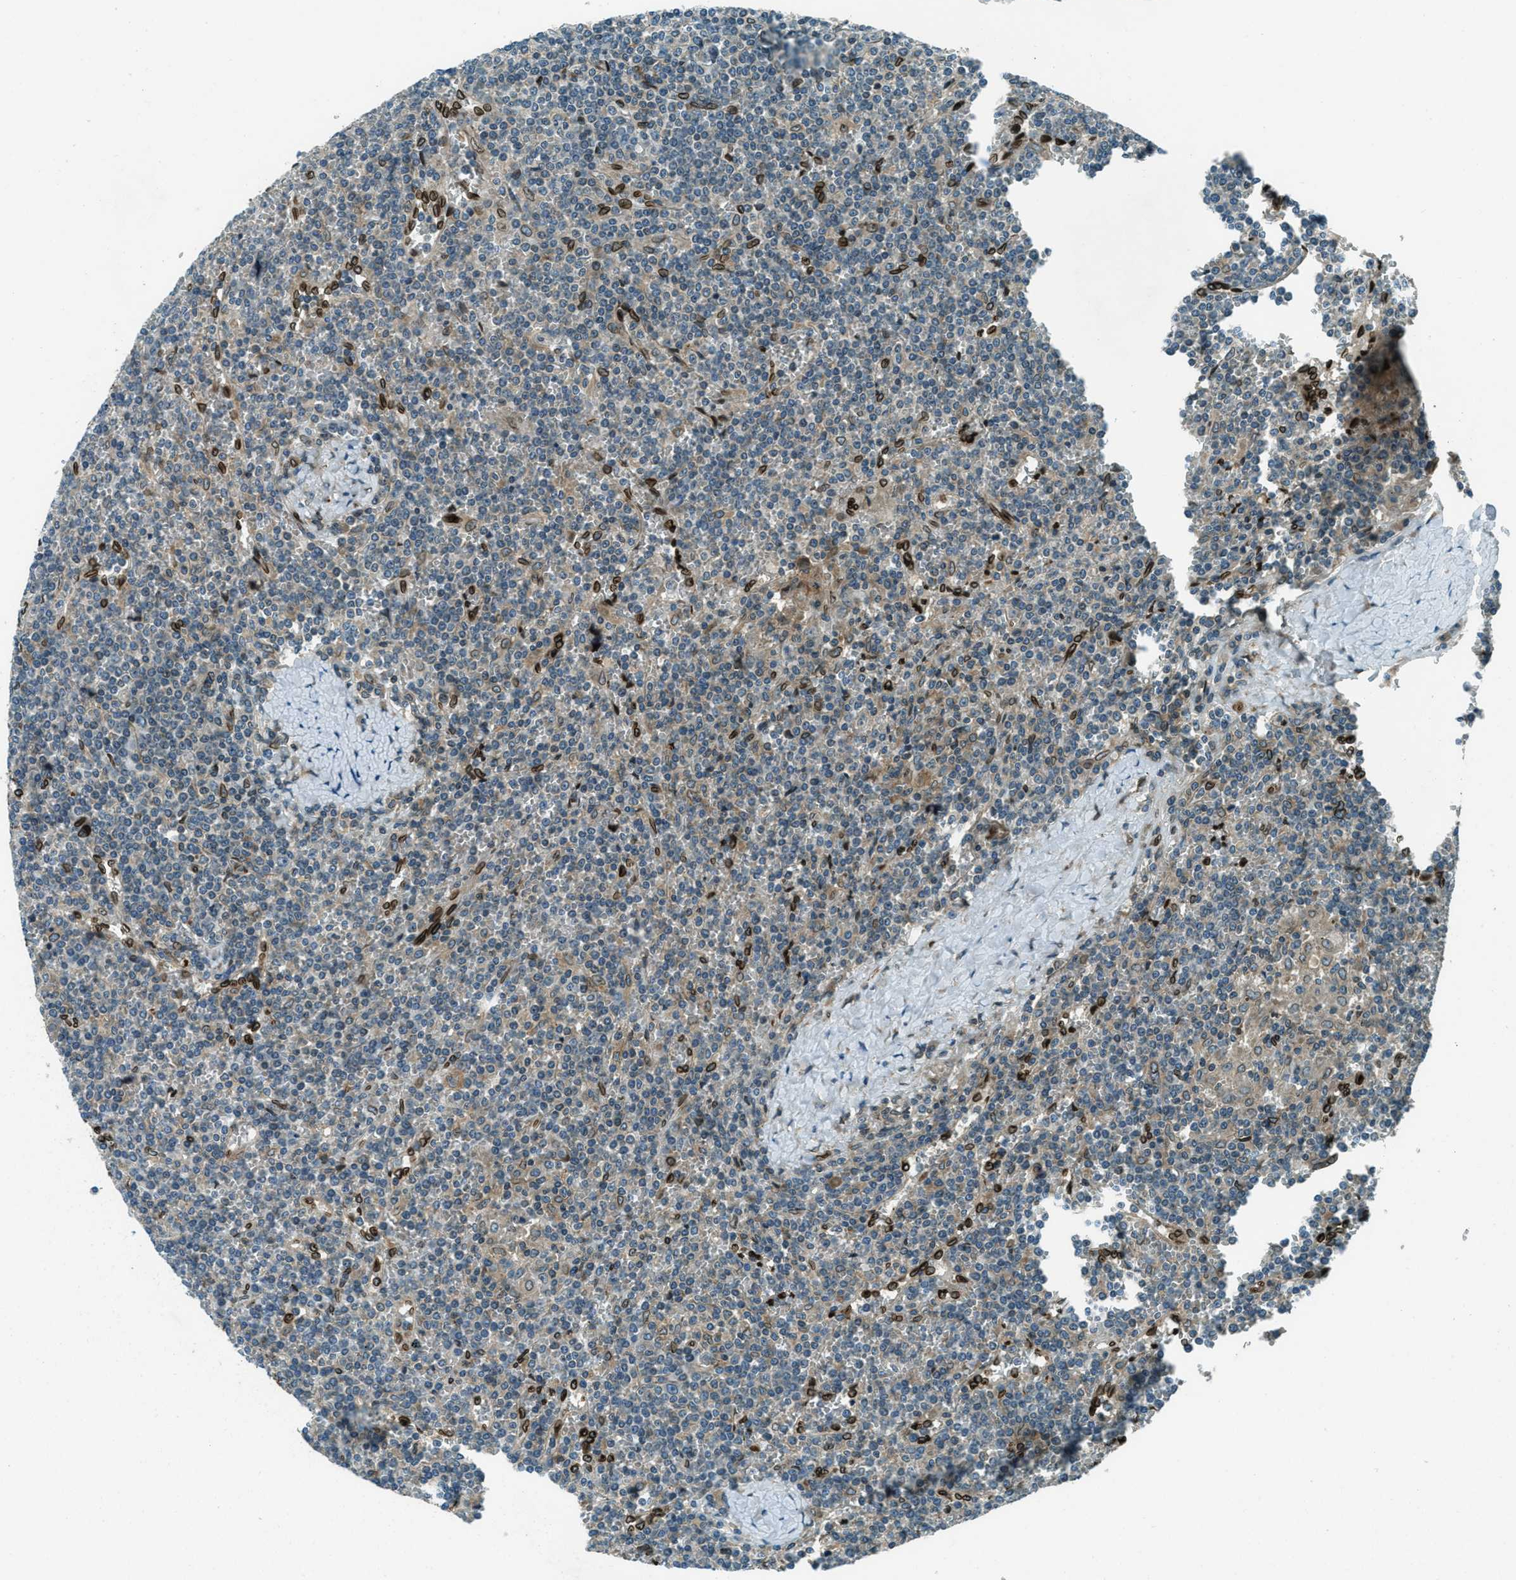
{"staining": {"intensity": "strong", "quantity": "<25%", "location": "cytoplasmic/membranous,nuclear"}, "tissue": "lymphoma", "cell_type": "Tumor cells", "image_type": "cancer", "snomed": [{"axis": "morphology", "description": "Malignant lymphoma, non-Hodgkin's type, Low grade"}, {"axis": "topography", "description": "Spleen"}], "caption": "Lymphoma was stained to show a protein in brown. There is medium levels of strong cytoplasmic/membranous and nuclear expression in approximately <25% of tumor cells. (Brightfield microscopy of DAB IHC at high magnification).", "gene": "LEMD2", "patient": {"sex": "female", "age": 19}}